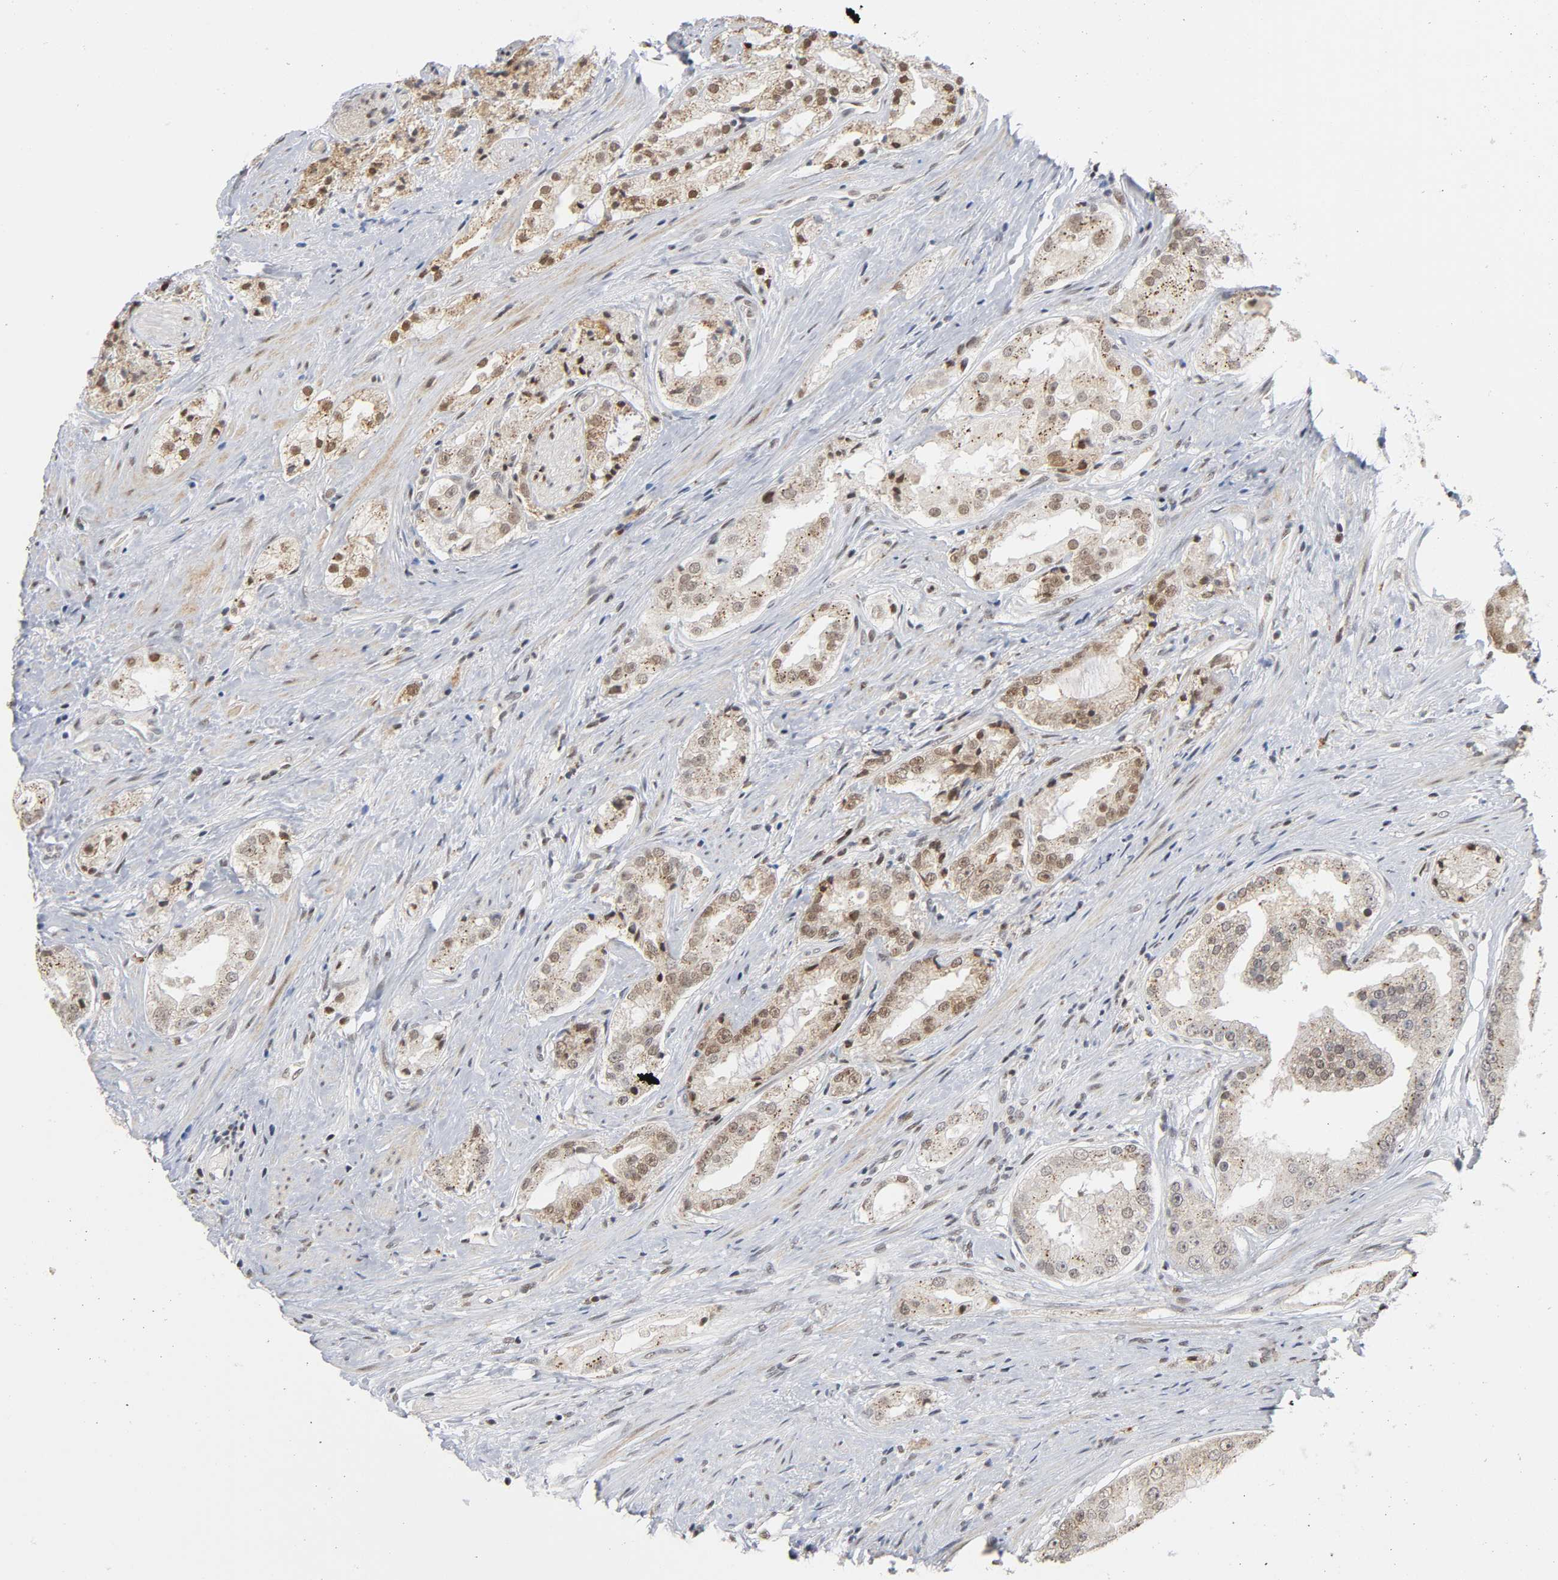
{"staining": {"intensity": "moderate", "quantity": ">75%", "location": "nuclear"}, "tissue": "prostate cancer", "cell_type": "Tumor cells", "image_type": "cancer", "snomed": [{"axis": "morphology", "description": "Adenocarcinoma, High grade"}, {"axis": "topography", "description": "Prostate"}], "caption": "Moderate nuclear staining is identified in about >75% of tumor cells in prostate cancer (adenocarcinoma (high-grade)). (DAB = brown stain, brightfield microscopy at high magnification).", "gene": "KAT2B", "patient": {"sex": "male", "age": 73}}